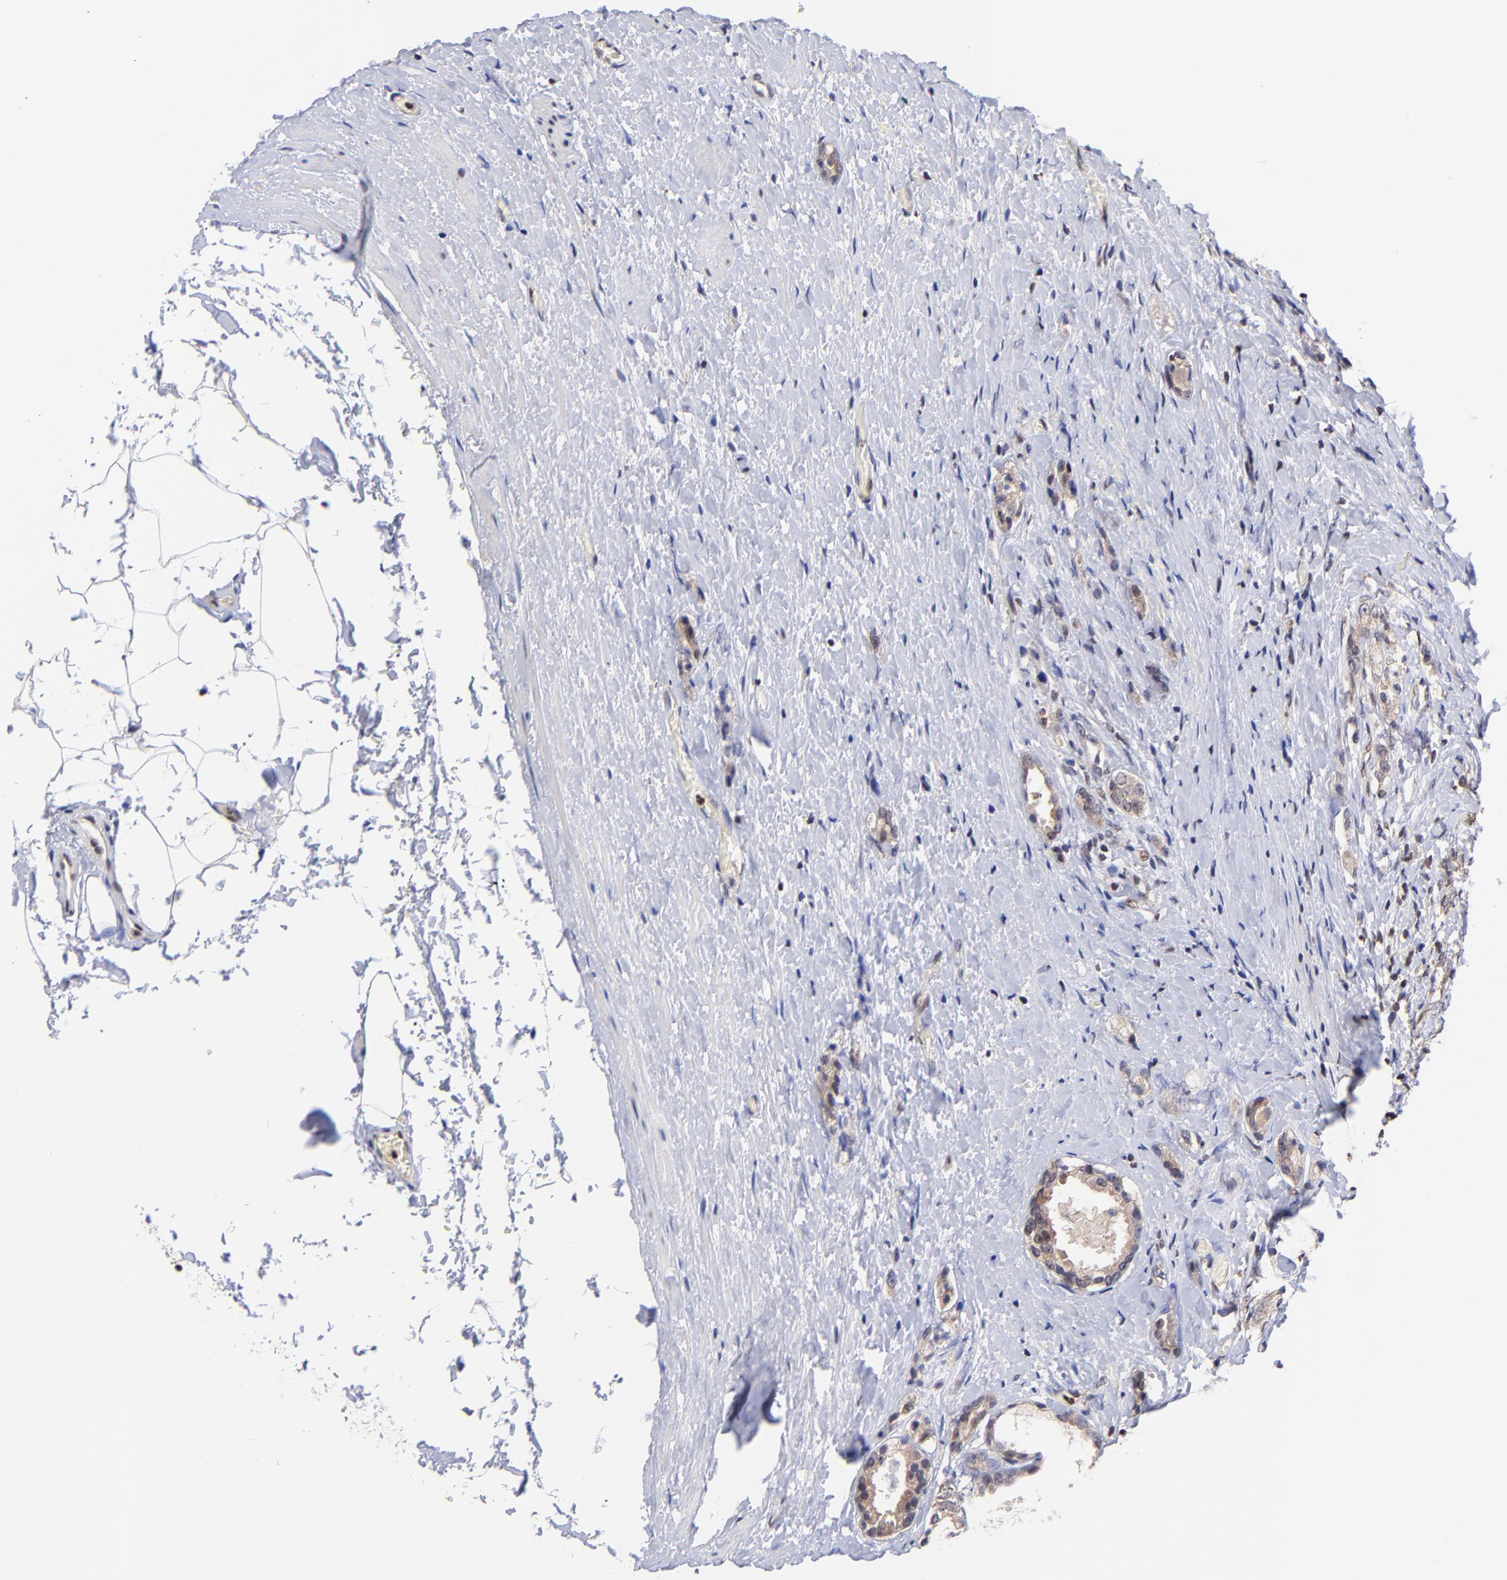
{"staining": {"intensity": "moderate", "quantity": ">75%", "location": "cytoplasmic/membranous"}, "tissue": "prostate cancer", "cell_type": "Tumor cells", "image_type": "cancer", "snomed": [{"axis": "morphology", "description": "Adenocarcinoma, Medium grade"}, {"axis": "topography", "description": "Prostate"}], "caption": "This is a photomicrograph of immunohistochemistry (IHC) staining of prostate cancer (adenocarcinoma (medium-grade)), which shows moderate expression in the cytoplasmic/membranous of tumor cells.", "gene": "WDR25", "patient": {"sex": "male", "age": 59}}